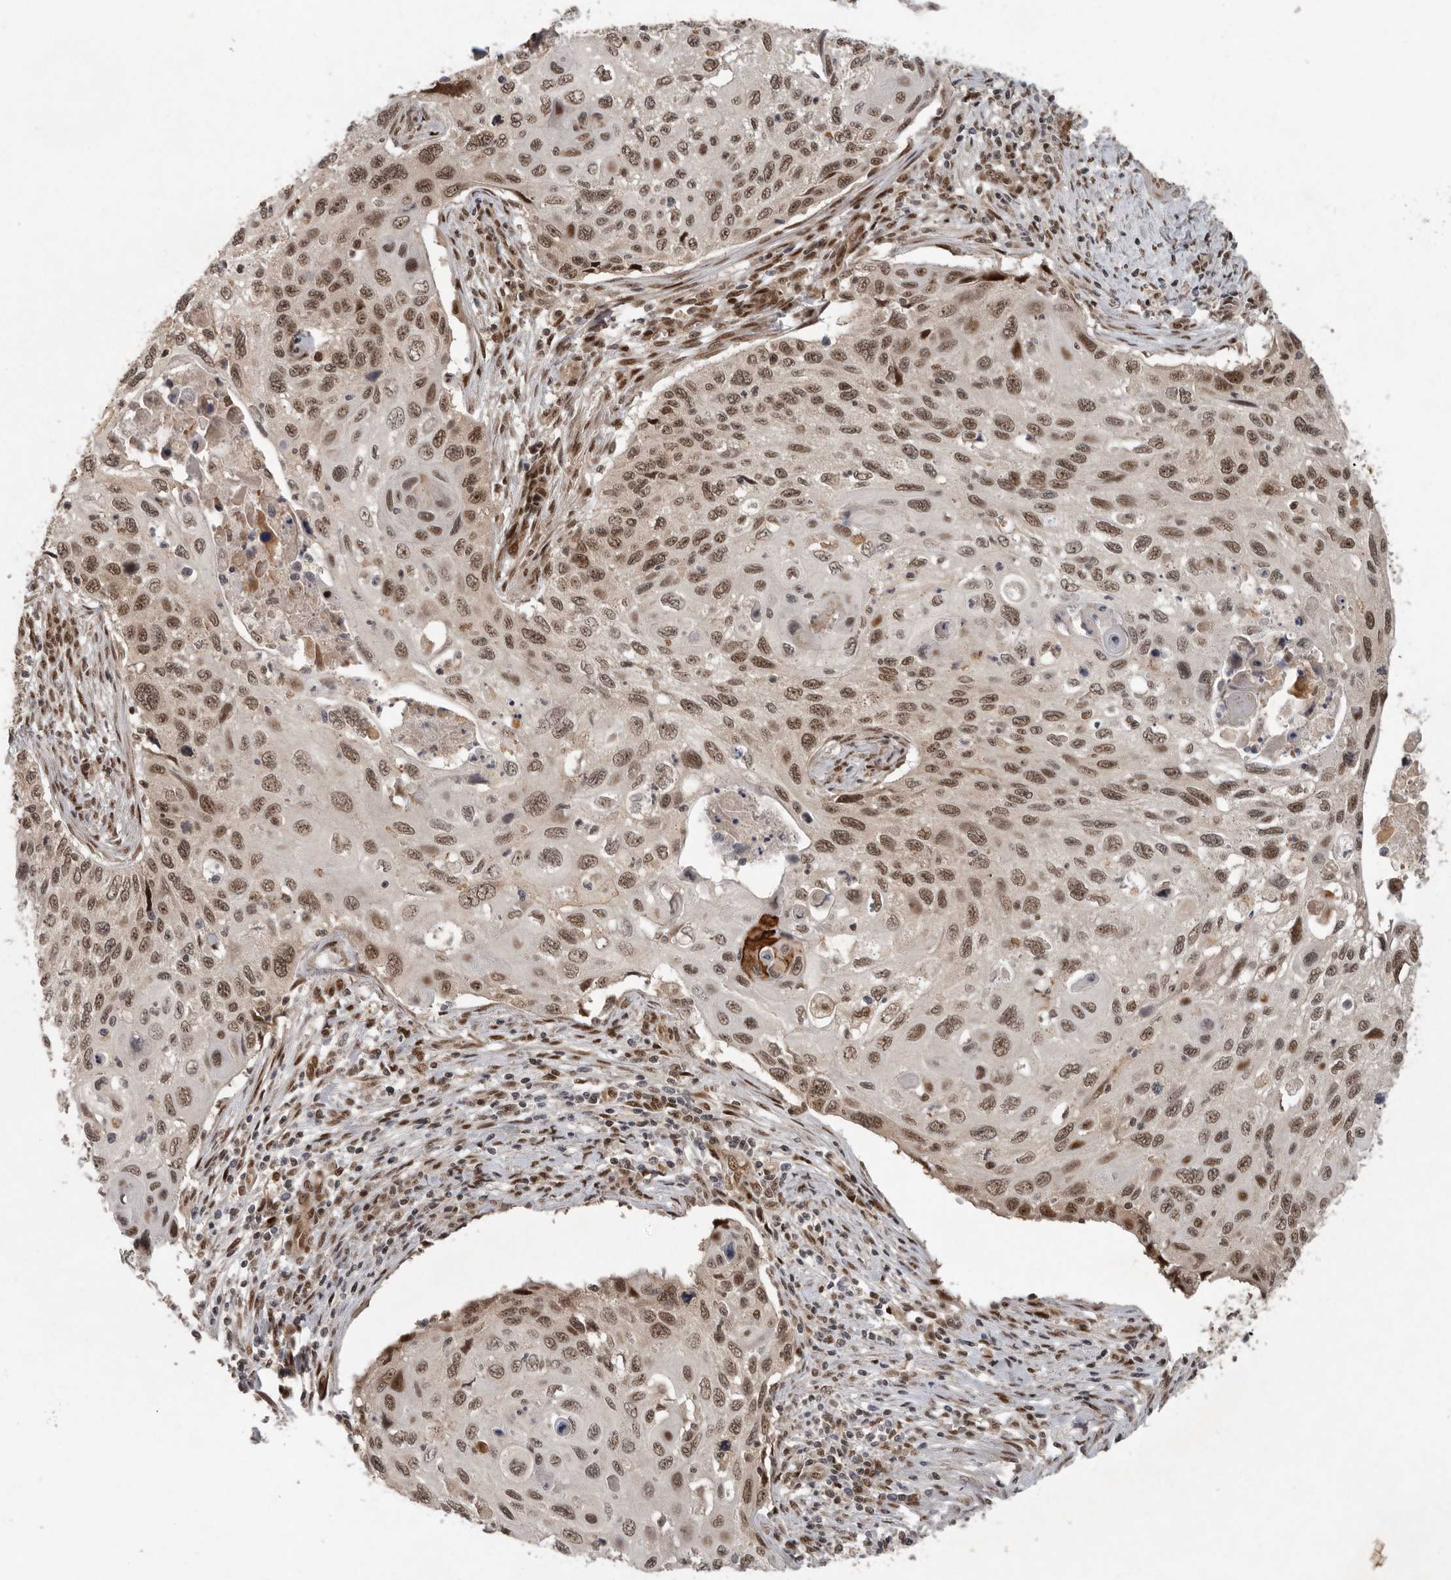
{"staining": {"intensity": "moderate", "quantity": ">75%", "location": "nuclear"}, "tissue": "cervical cancer", "cell_type": "Tumor cells", "image_type": "cancer", "snomed": [{"axis": "morphology", "description": "Squamous cell carcinoma, NOS"}, {"axis": "topography", "description": "Cervix"}], "caption": "A medium amount of moderate nuclear expression is present in approximately >75% of tumor cells in squamous cell carcinoma (cervical) tissue.", "gene": "CDC27", "patient": {"sex": "female", "age": 70}}